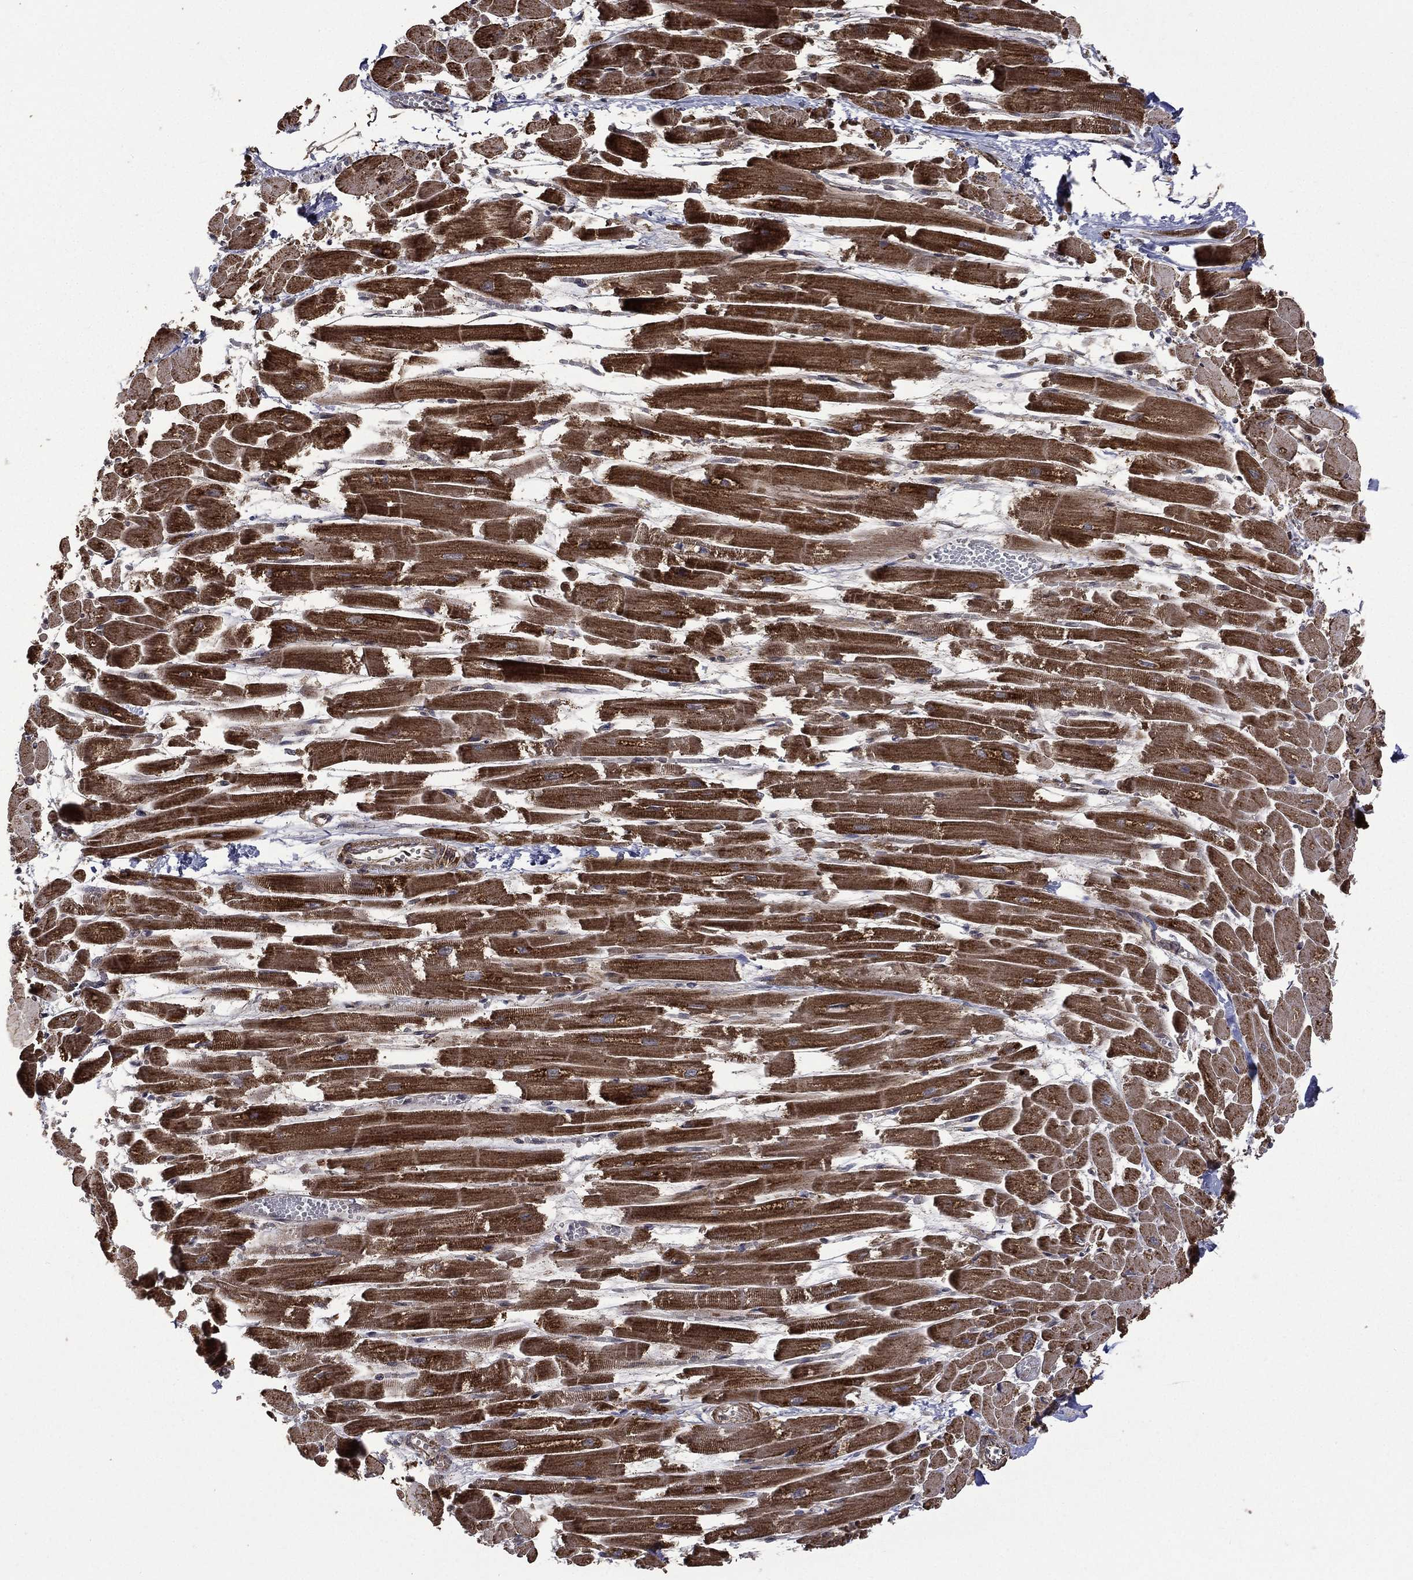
{"staining": {"intensity": "strong", "quantity": ">75%", "location": "cytoplasmic/membranous"}, "tissue": "heart muscle", "cell_type": "Cardiomyocytes", "image_type": "normal", "snomed": [{"axis": "morphology", "description": "Normal tissue, NOS"}, {"axis": "topography", "description": "Heart"}], "caption": "Protein positivity by immunohistochemistry reveals strong cytoplasmic/membranous expression in approximately >75% of cardiomyocytes in benign heart muscle.", "gene": "GIMAP6", "patient": {"sex": "female", "age": 52}}